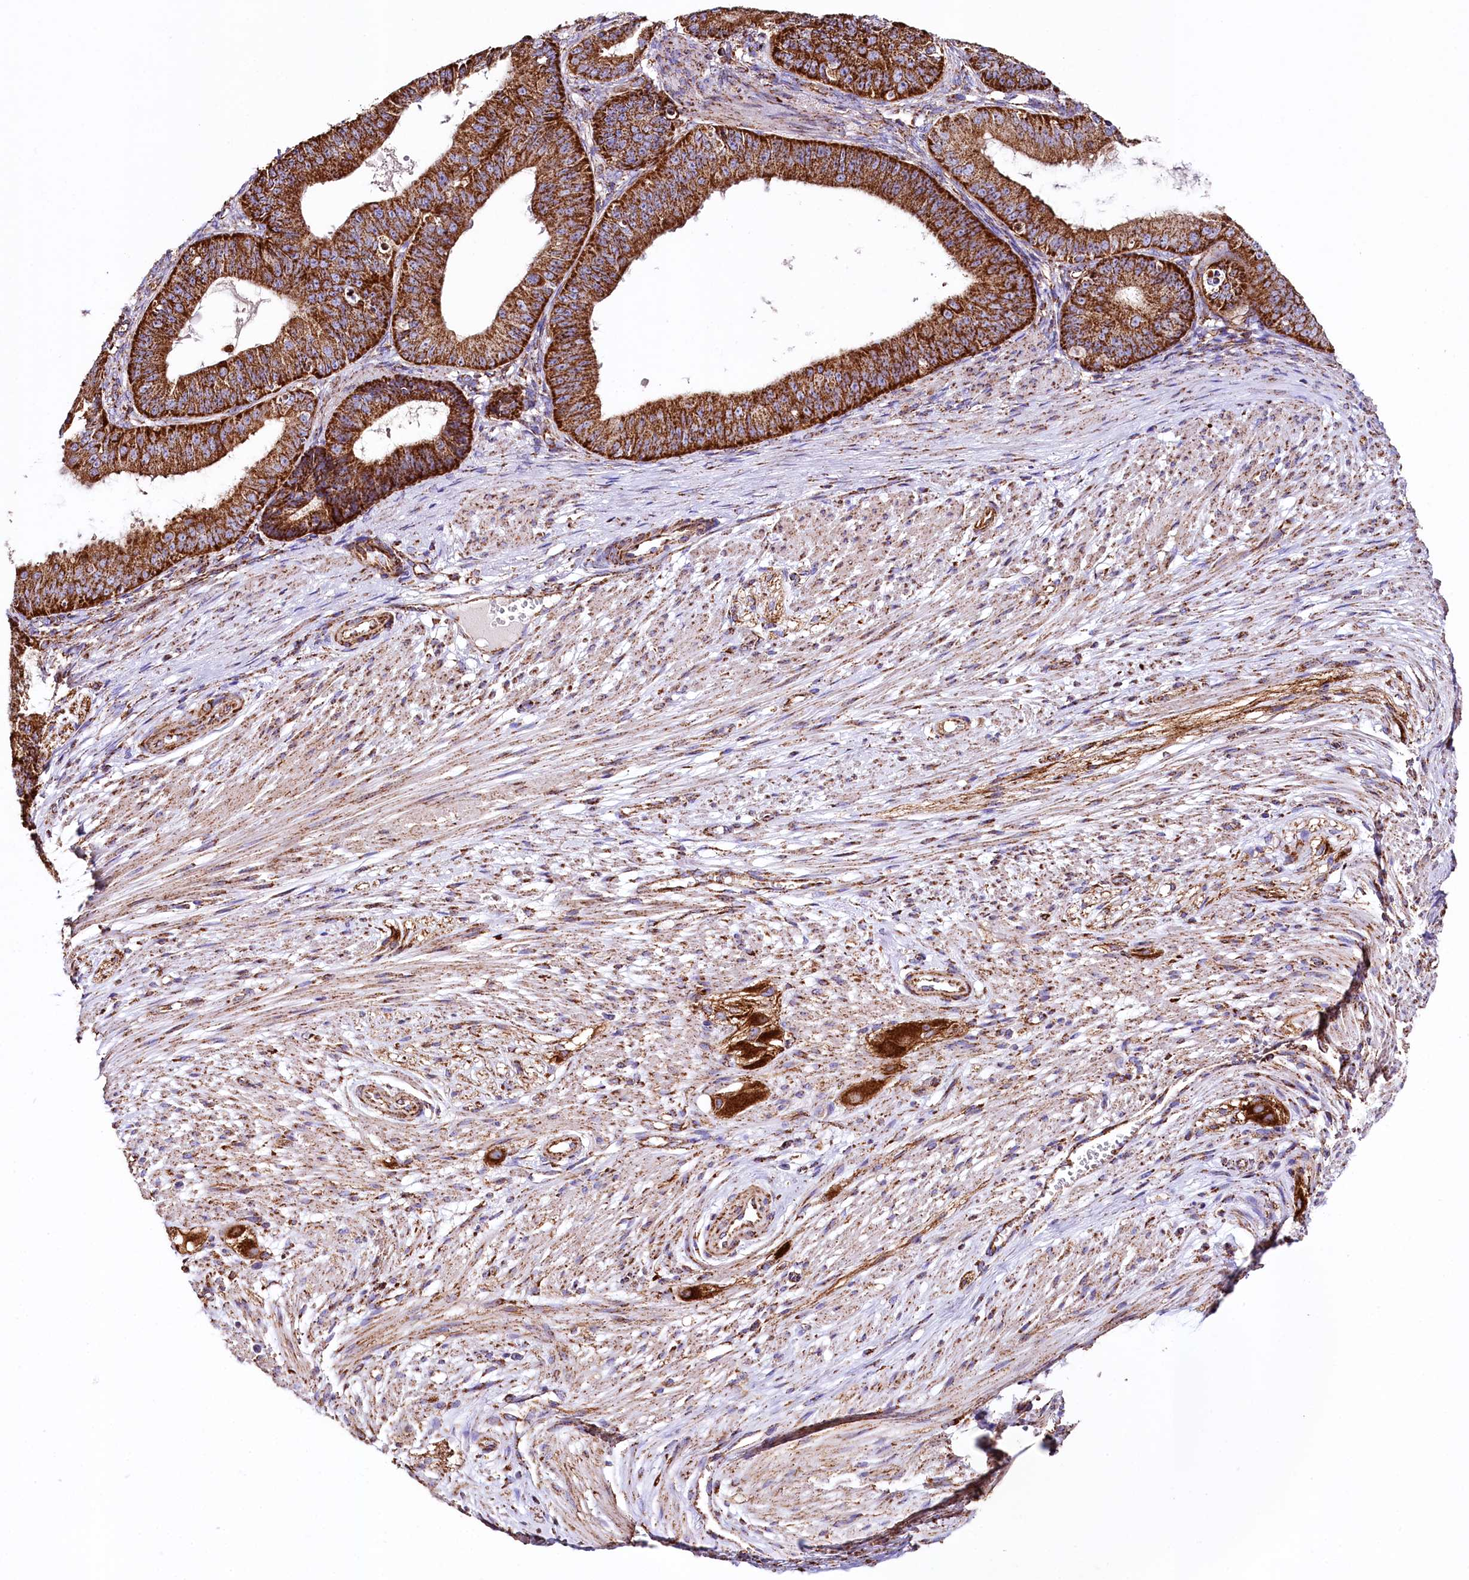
{"staining": {"intensity": "strong", "quantity": ">75%", "location": "cytoplasmic/membranous"}, "tissue": "ovarian cancer", "cell_type": "Tumor cells", "image_type": "cancer", "snomed": [{"axis": "morphology", "description": "Carcinoma, endometroid"}, {"axis": "topography", "description": "Appendix"}, {"axis": "topography", "description": "Ovary"}], "caption": "Immunohistochemical staining of human ovarian cancer displays strong cytoplasmic/membranous protein positivity in about >75% of tumor cells.", "gene": "APLP2", "patient": {"sex": "female", "age": 42}}